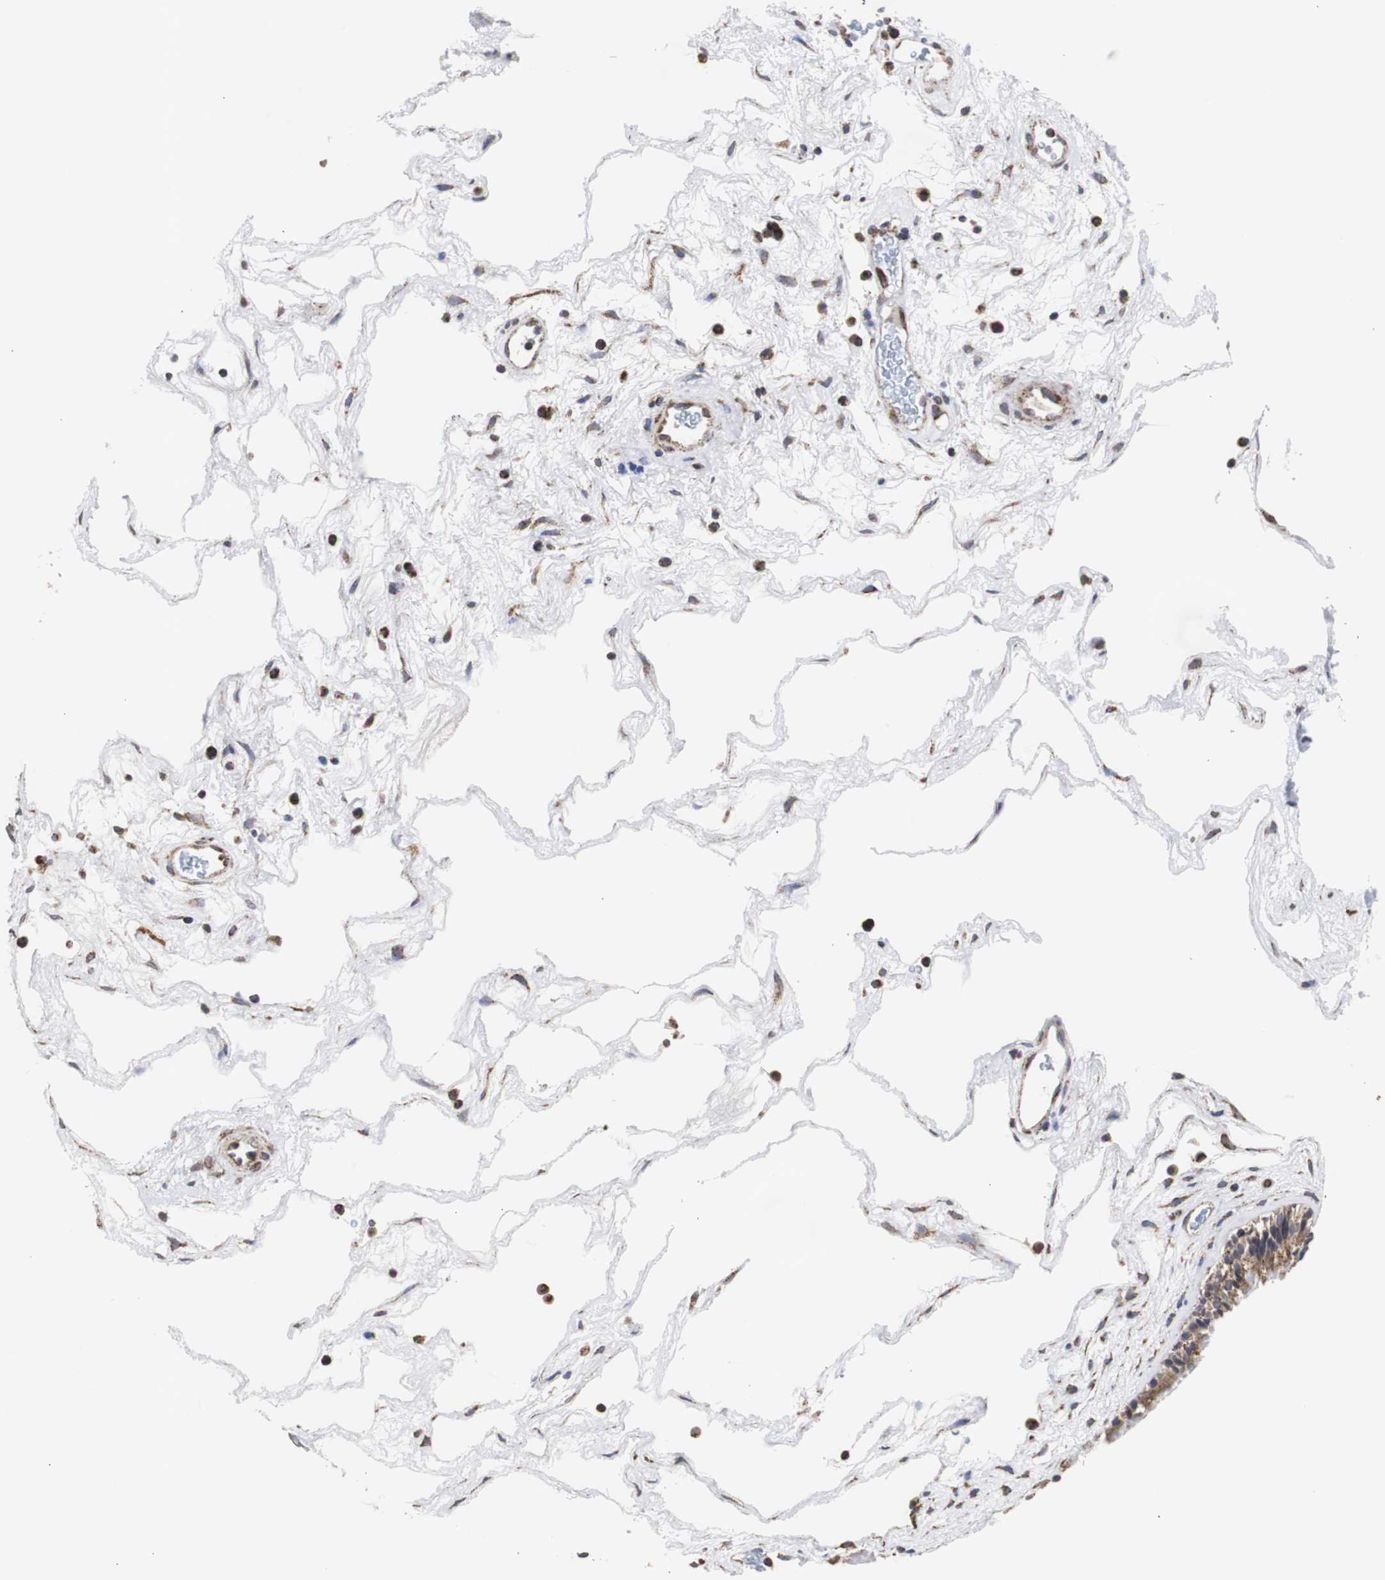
{"staining": {"intensity": "moderate", "quantity": ">75%", "location": "cytoplasmic/membranous"}, "tissue": "nasopharynx", "cell_type": "Respiratory epithelial cells", "image_type": "normal", "snomed": [{"axis": "morphology", "description": "Normal tissue, NOS"}, {"axis": "morphology", "description": "Inflammation, NOS"}, {"axis": "topography", "description": "Nasopharynx"}], "caption": "This histopathology image demonstrates immunohistochemistry (IHC) staining of unremarkable human nasopharynx, with medium moderate cytoplasmic/membranous positivity in approximately >75% of respiratory epithelial cells.", "gene": "HSD17B10", "patient": {"sex": "male", "age": 48}}